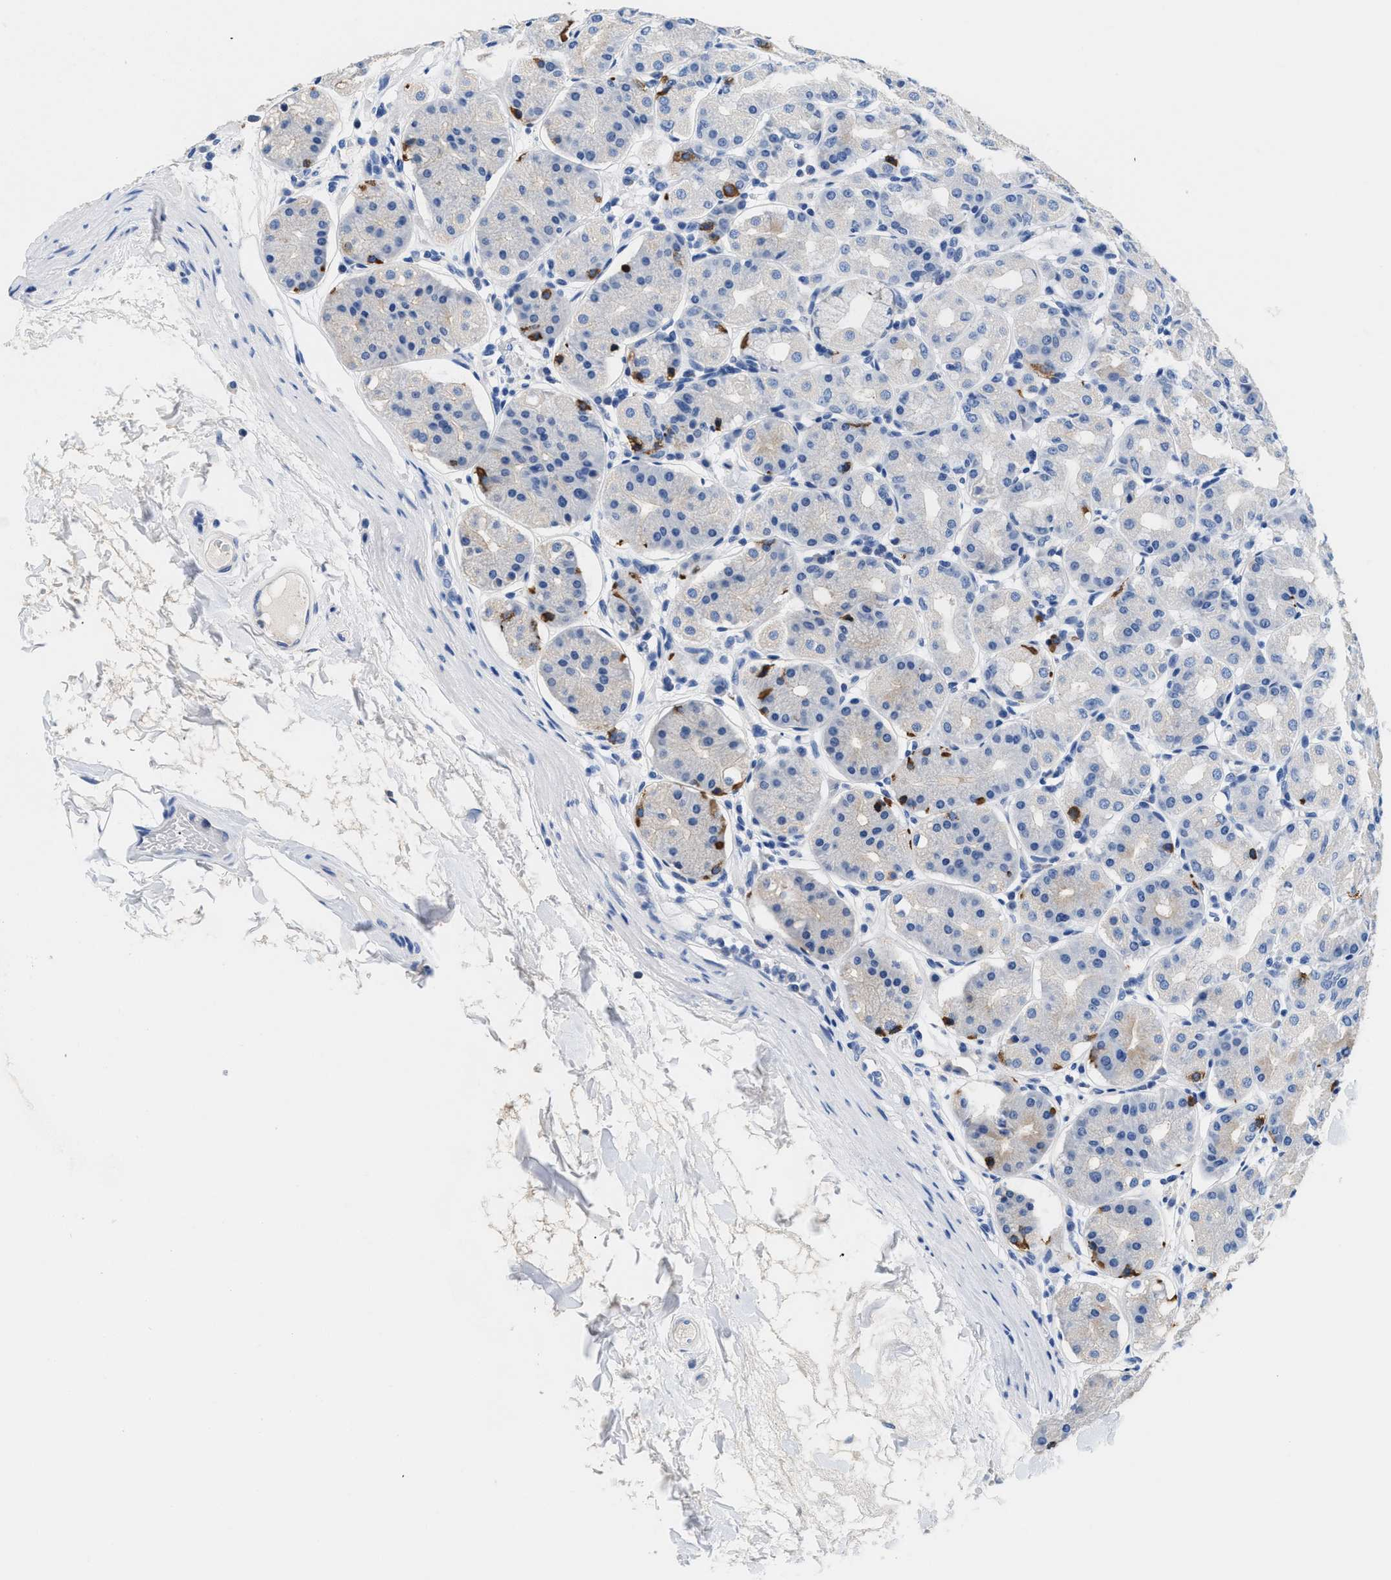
{"staining": {"intensity": "strong", "quantity": "<25%", "location": "cytoplasmic/membranous"}, "tissue": "stomach", "cell_type": "Glandular cells", "image_type": "normal", "snomed": [{"axis": "morphology", "description": "Normal tissue, NOS"}, {"axis": "topography", "description": "Stomach"}, {"axis": "topography", "description": "Stomach, lower"}], "caption": "Immunohistochemical staining of normal human stomach reveals <25% levels of strong cytoplasmic/membranous protein staining in about <25% of glandular cells.", "gene": "SLFN13", "patient": {"sex": "female", "age": 56}}